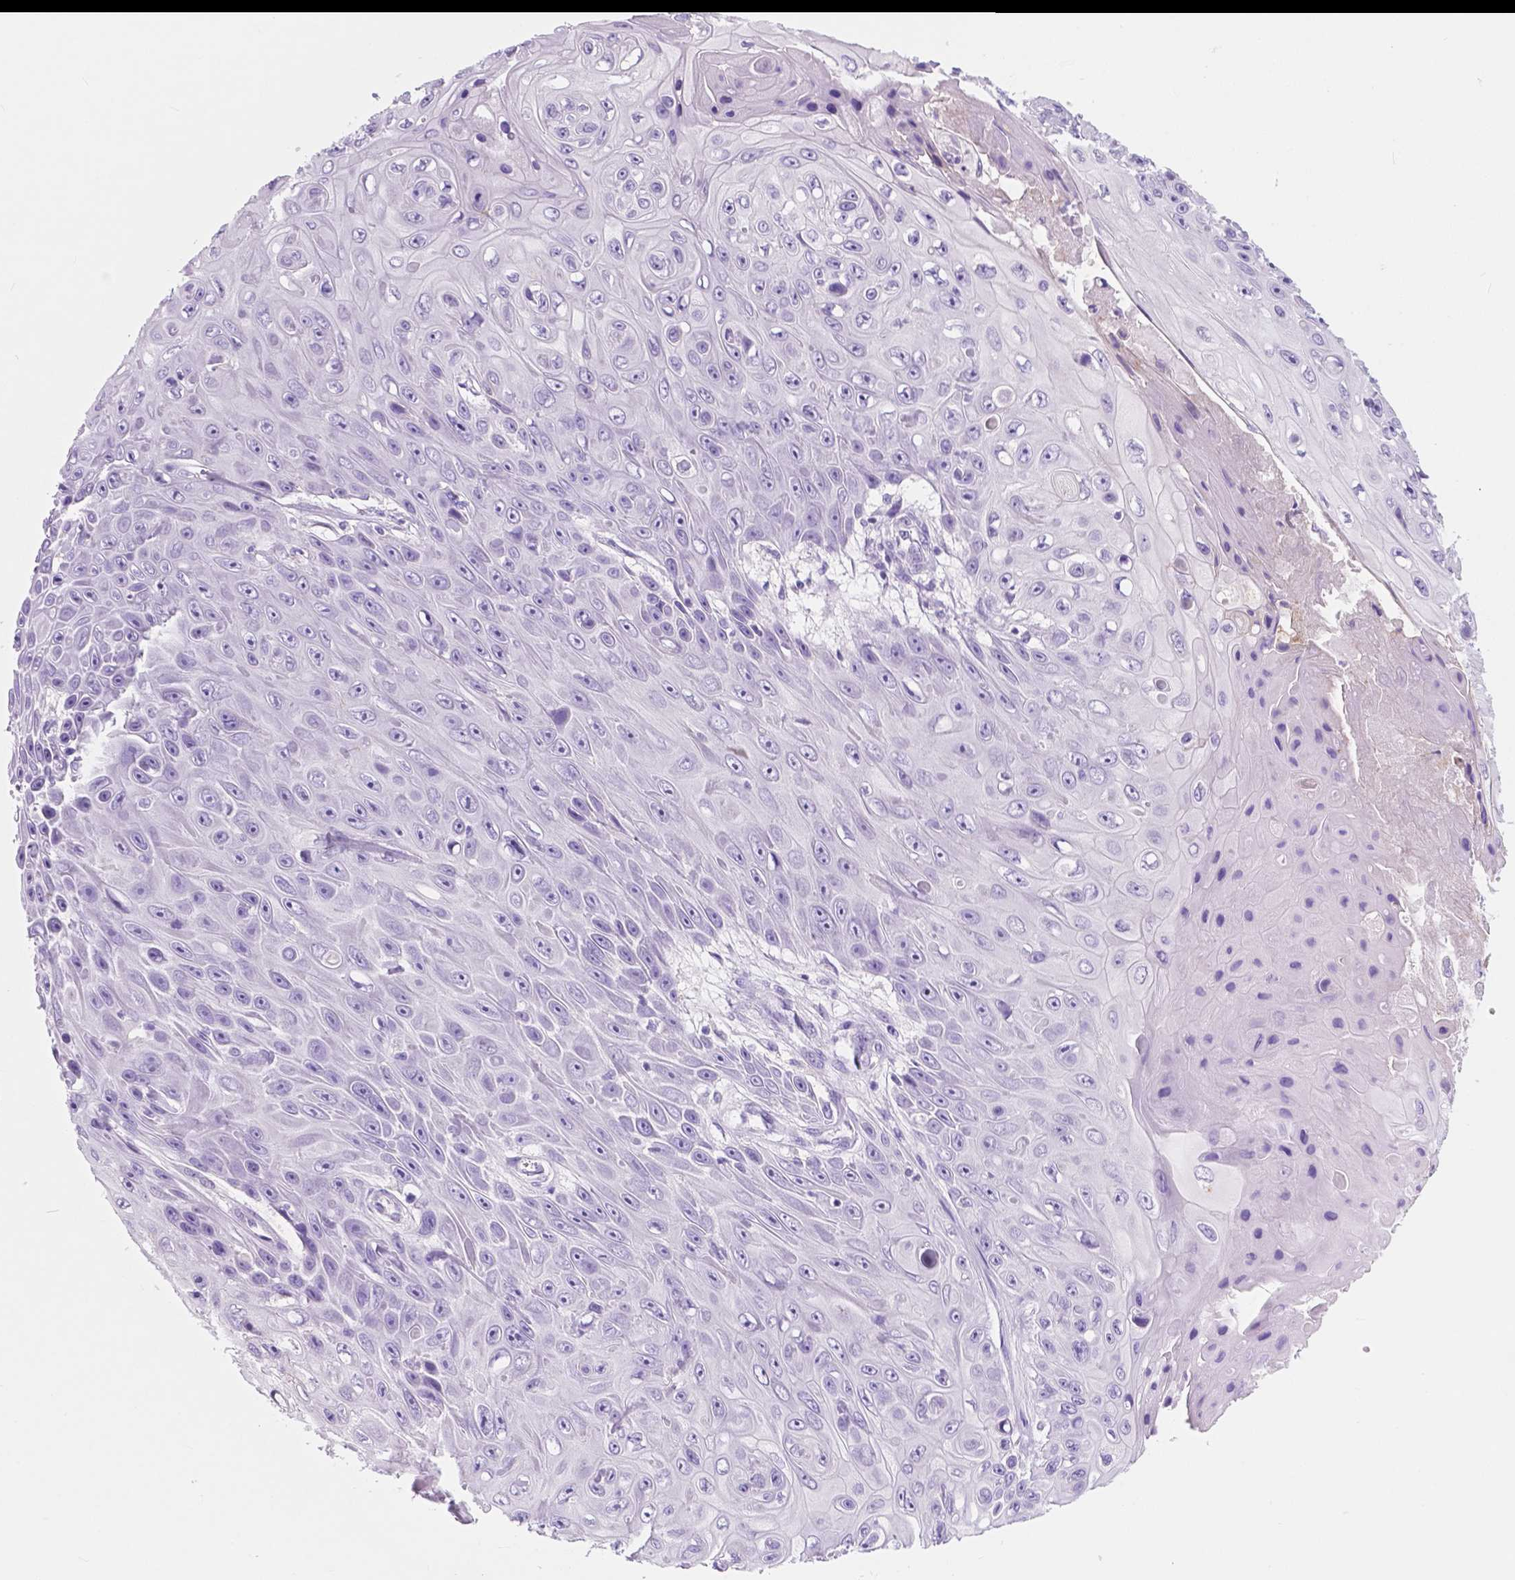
{"staining": {"intensity": "negative", "quantity": "none", "location": "none"}, "tissue": "skin cancer", "cell_type": "Tumor cells", "image_type": "cancer", "snomed": [{"axis": "morphology", "description": "Squamous cell carcinoma, NOS"}, {"axis": "topography", "description": "Skin"}], "caption": "Tumor cells are negative for brown protein staining in skin cancer. Brightfield microscopy of immunohistochemistry stained with DAB (brown) and hematoxylin (blue), captured at high magnification.", "gene": "CUZD1", "patient": {"sex": "male", "age": 82}}